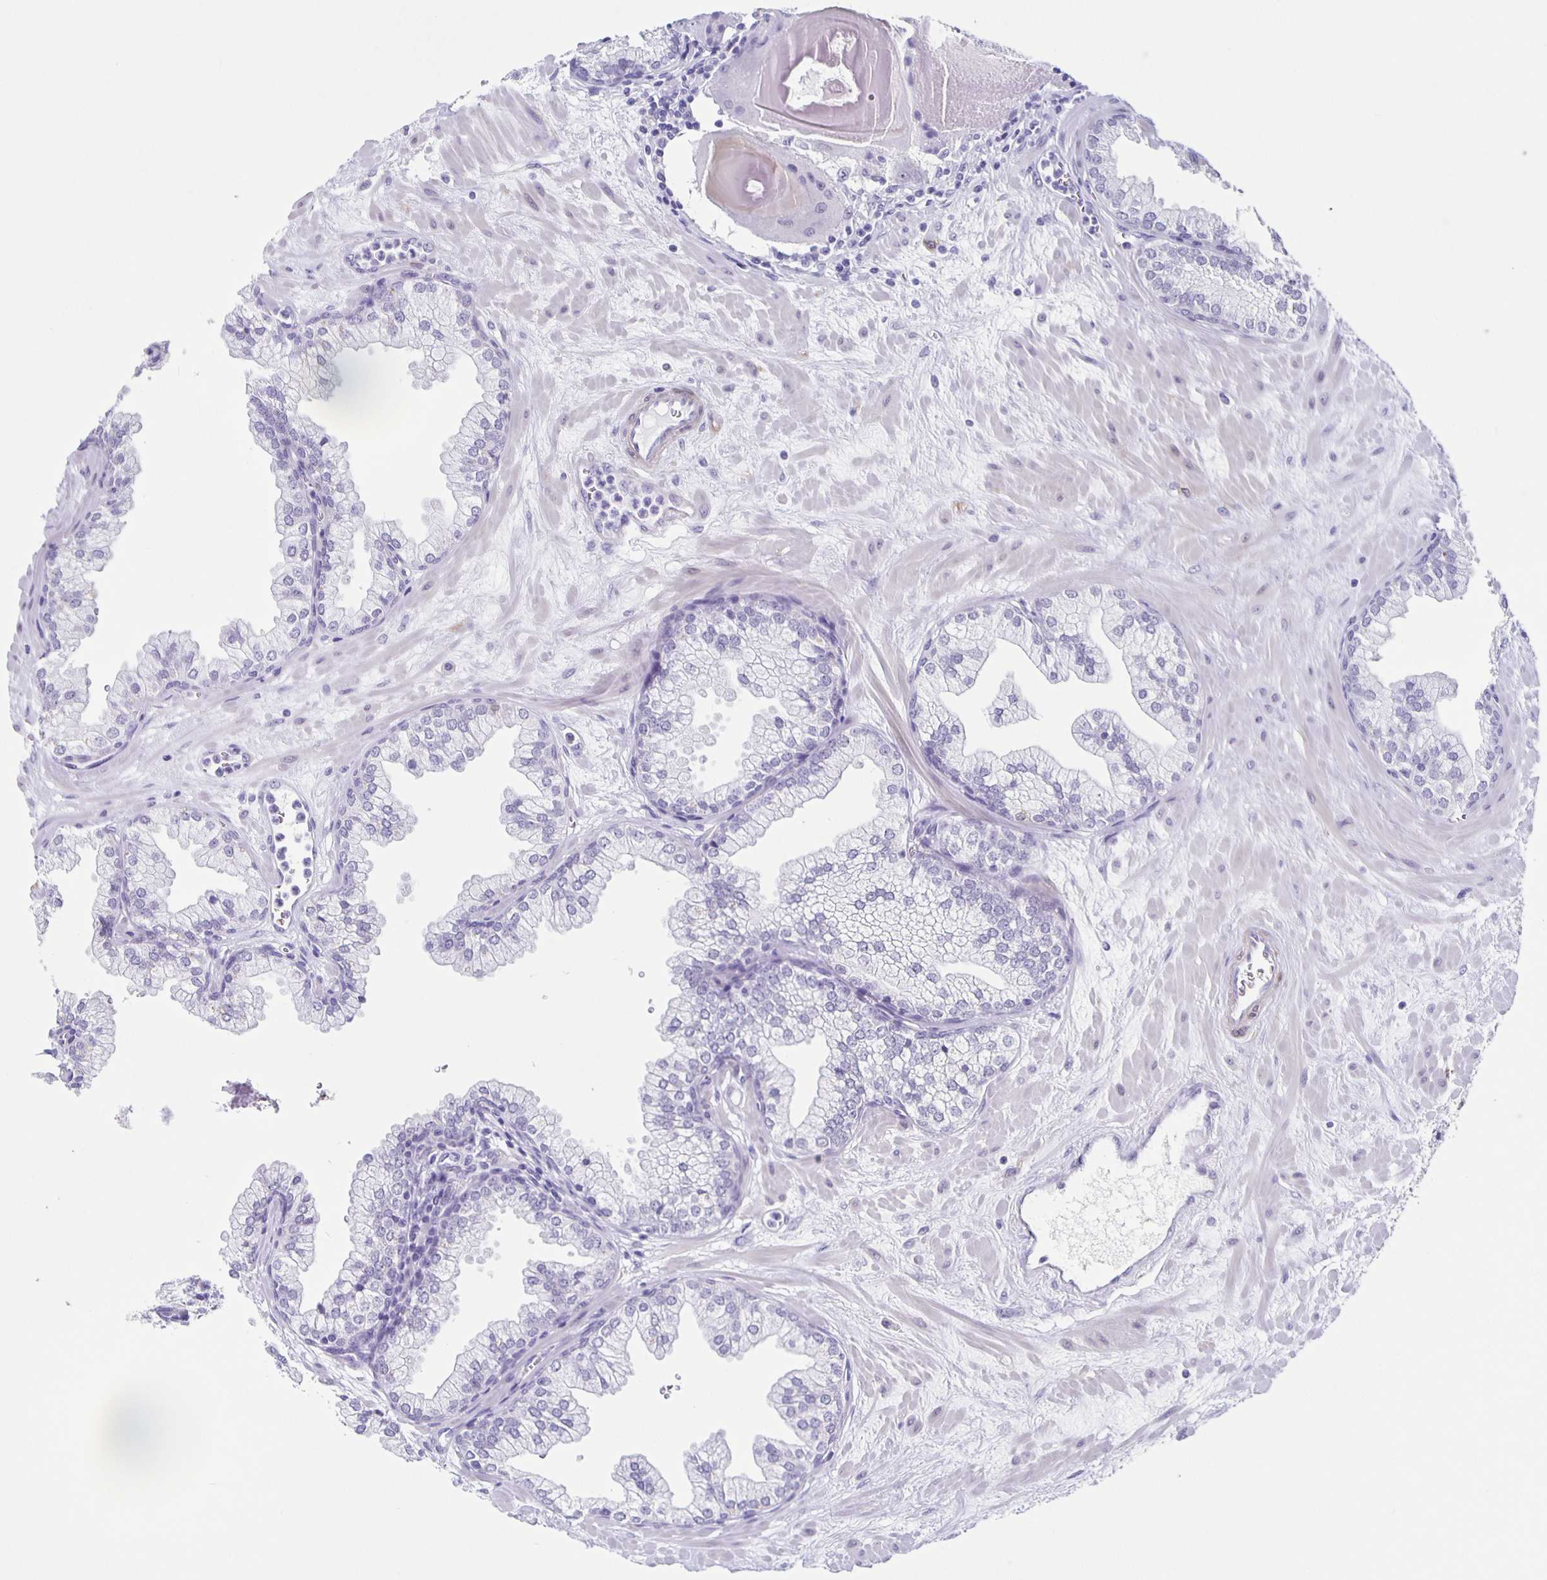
{"staining": {"intensity": "negative", "quantity": "none", "location": "none"}, "tissue": "prostate", "cell_type": "Glandular cells", "image_type": "normal", "snomed": [{"axis": "morphology", "description": "Normal tissue, NOS"}, {"axis": "topography", "description": "Prostate"}, {"axis": "topography", "description": "Peripheral nerve tissue"}], "caption": "Human prostate stained for a protein using IHC shows no positivity in glandular cells.", "gene": "TPPP", "patient": {"sex": "male", "age": 61}}